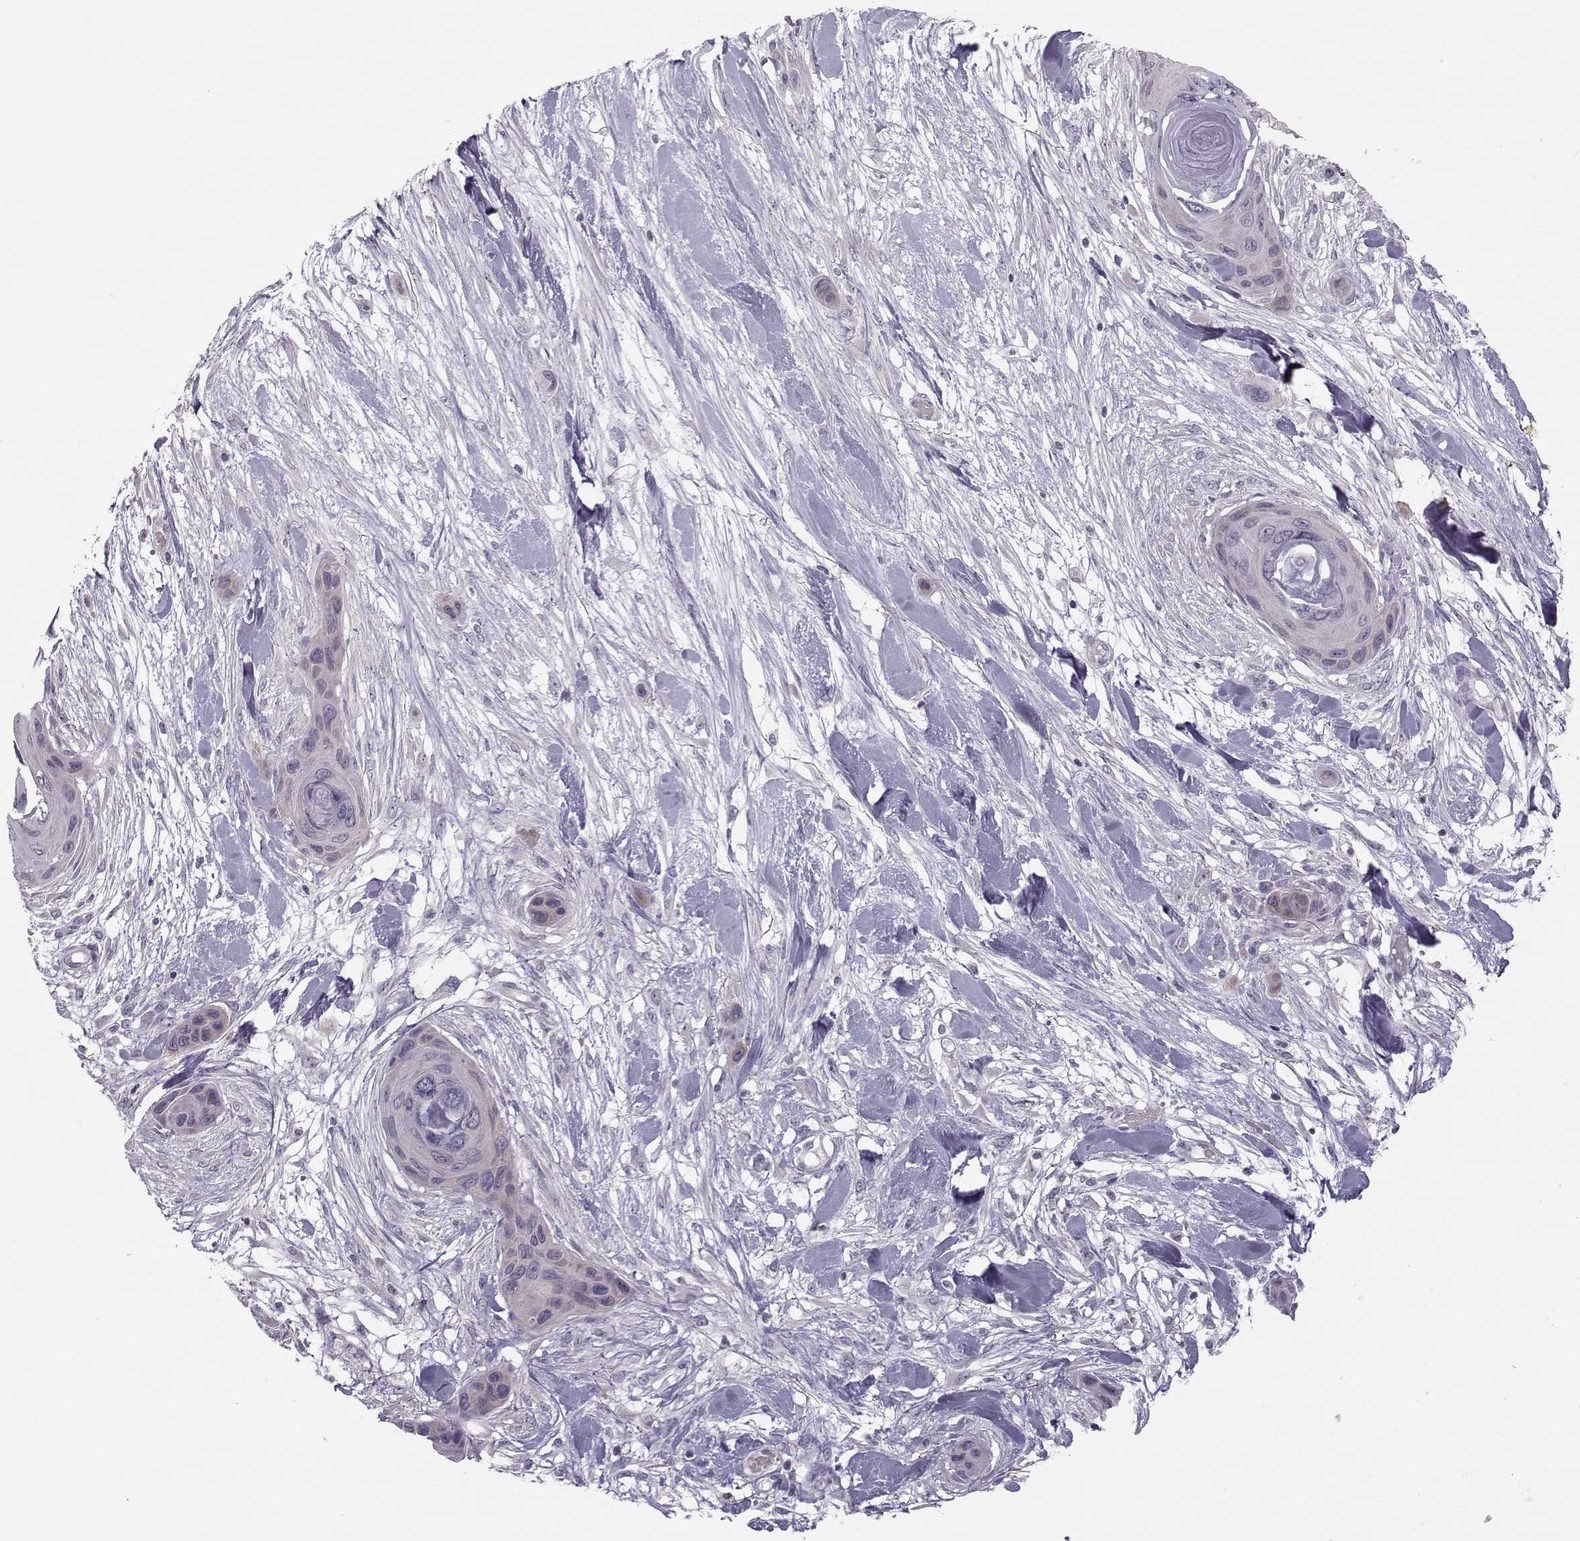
{"staining": {"intensity": "negative", "quantity": "none", "location": "none"}, "tissue": "skin cancer", "cell_type": "Tumor cells", "image_type": "cancer", "snomed": [{"axis": "morphology", "description": "Squamous cell carcinoma, NOS"}, {"axis": "topography", "description": "Skin"}], "caption": "This is an immunohistochemistry (IHC) image of skin cancer. There is no expression in tumor cells.", "gene": "FCAMR", "patient": {"sex": "male", "age": 82}}